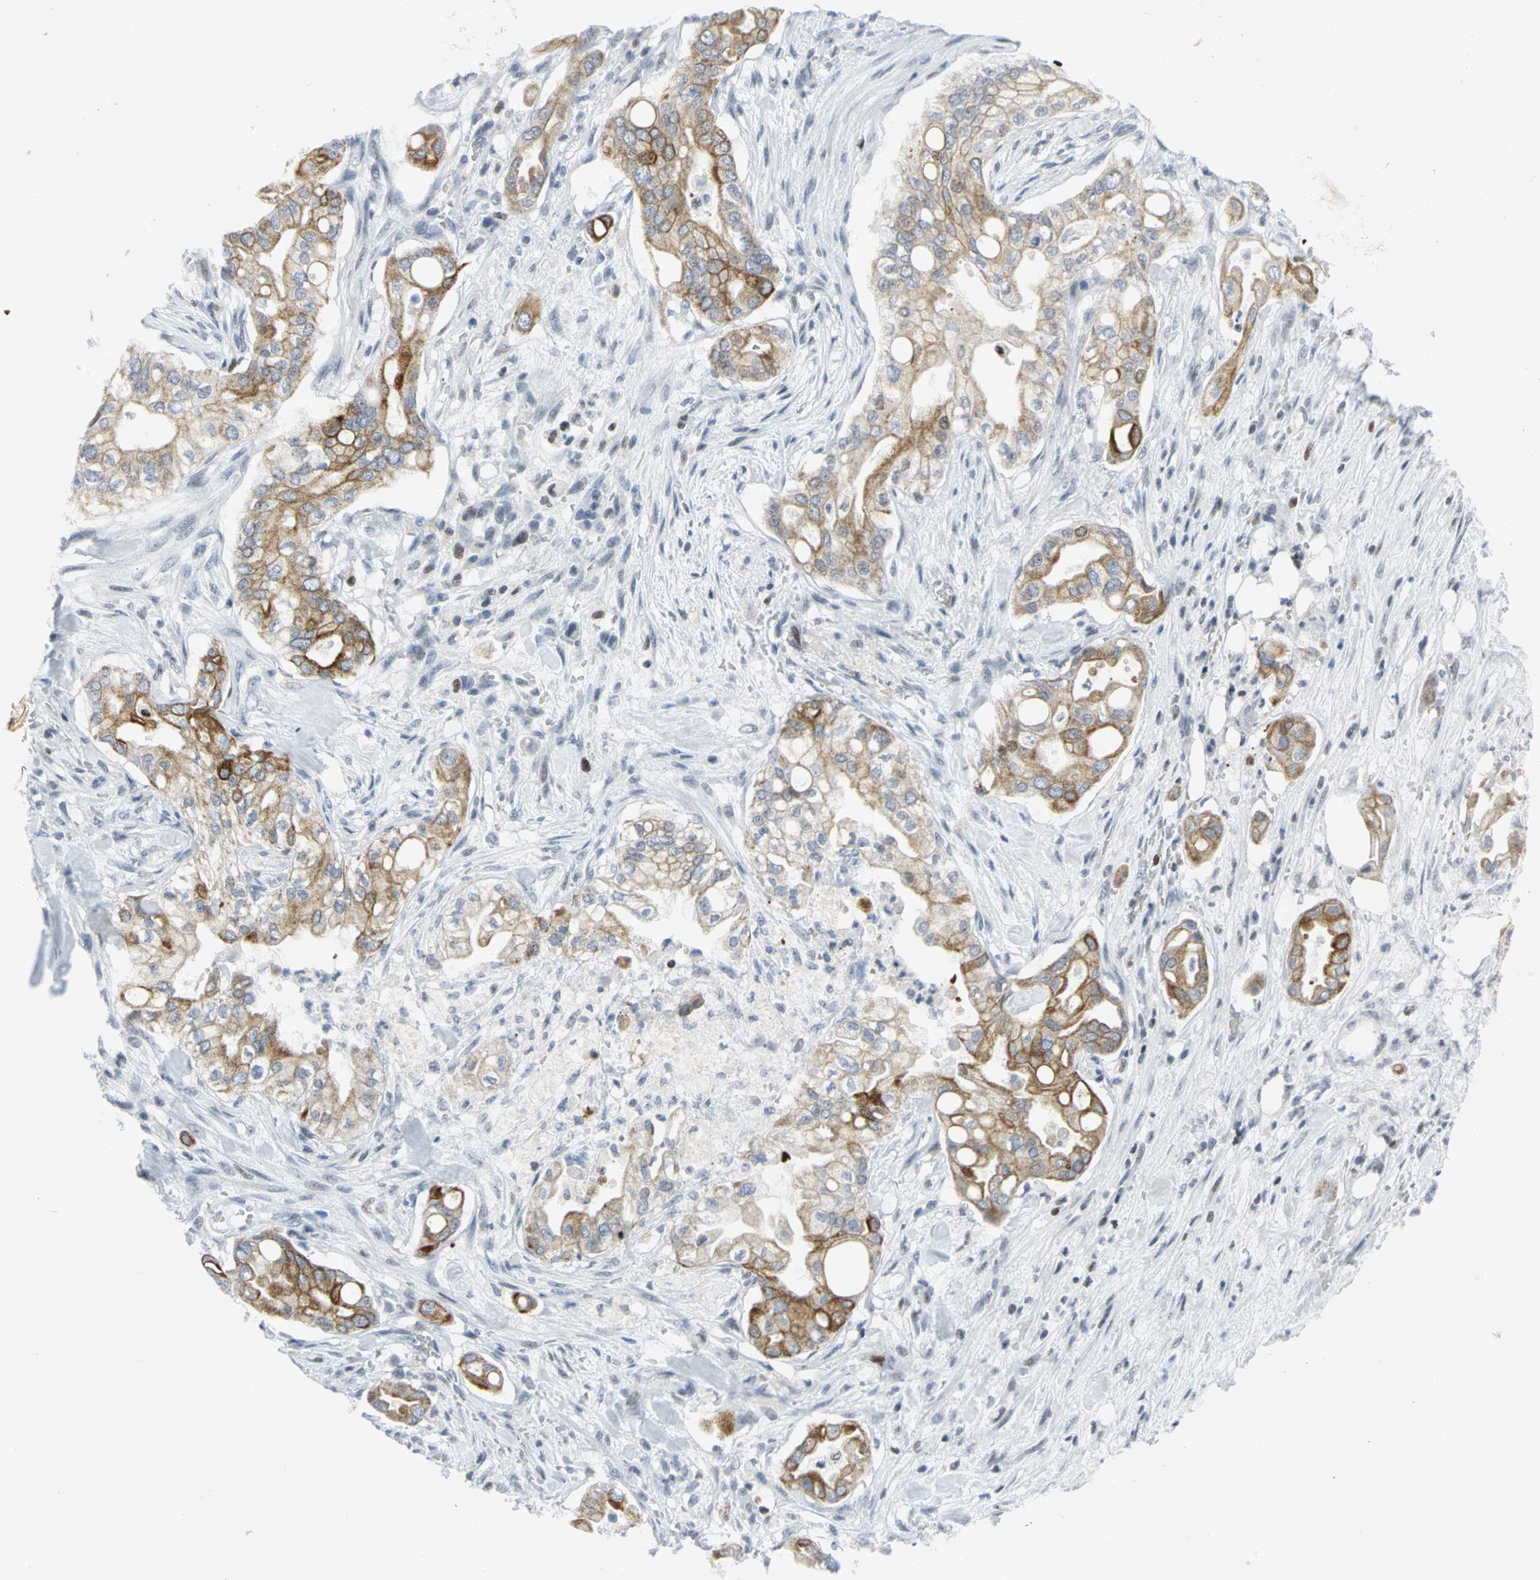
{"staining": {"intensity": "moderate", "quantity": ">75%", "location": "cytoplasmic/membranous"}, "tissue": "liver cancer", "cell_type": "Tumor cells", "image_type": "cancer", "snomed": [{"axis": "morphology", "description": "Cholangiocarcinoma"}, {"axis": "topography", "description": "Liver"}], "caption": "Brown immunohistochemical staining in cholangiocarcinoma (liver) shows moderate cytoplasmic/membranous positivity in about >75% of tumor cells. (brown staining indicates protein expression, while blue staining denotes nuclei).", "gene": "RPA1", "patient": {"sex": "female", "age": 68}}